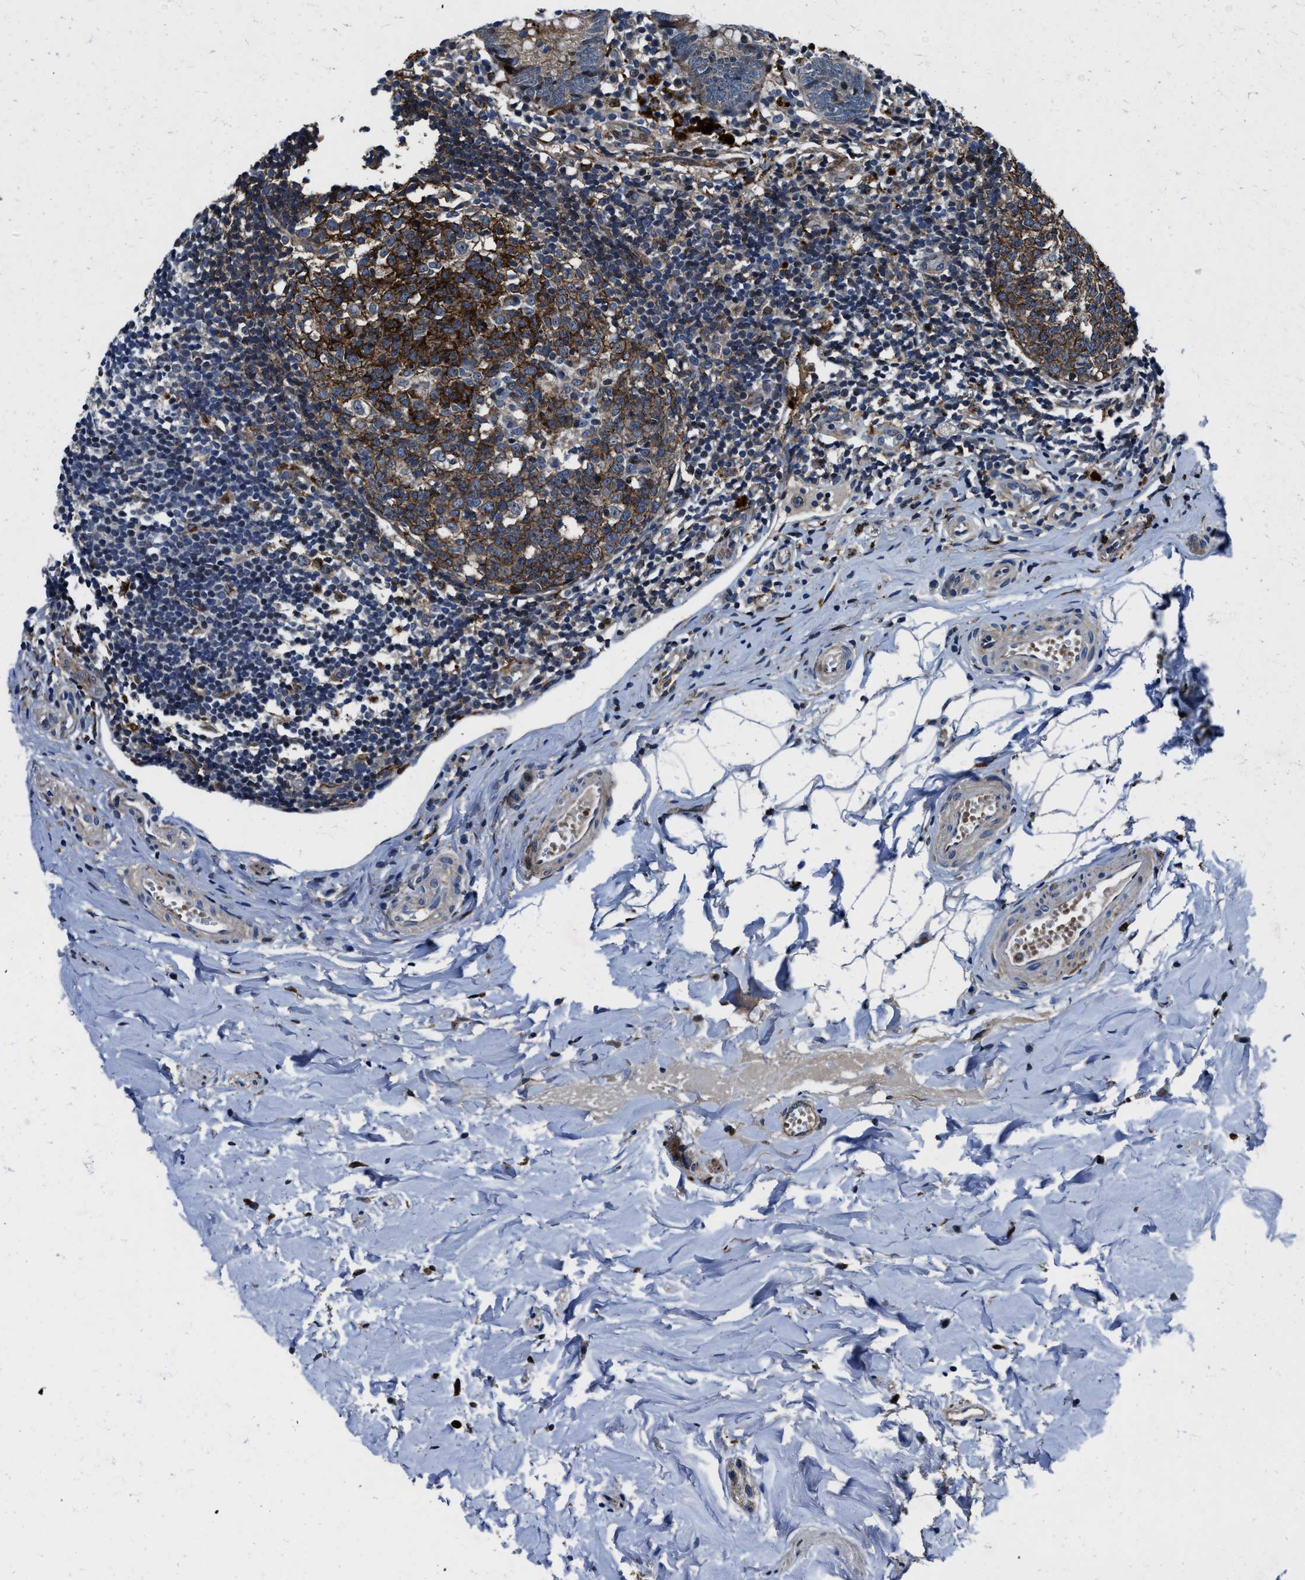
{"staining": {"intensity": "moderate", "quantity": "<25%", "location": "cytoplasmic/membranous"}, "tissue": "appendix", "cell_type": "Glandular cells", "image_type": "normal", "snomed": [{"axis": "morphology", "description": "Normal tissue, NOS"}, {"axis": "topography", "description": "Appendix"}], "caption": "Appendix stained for a protein (brown) exhibits moderate cytoplasmic/membranous positive staining in about <25% of glandular cells.", "gene": "C2orf66", "patient": {"sex": "female", "age": 20}}